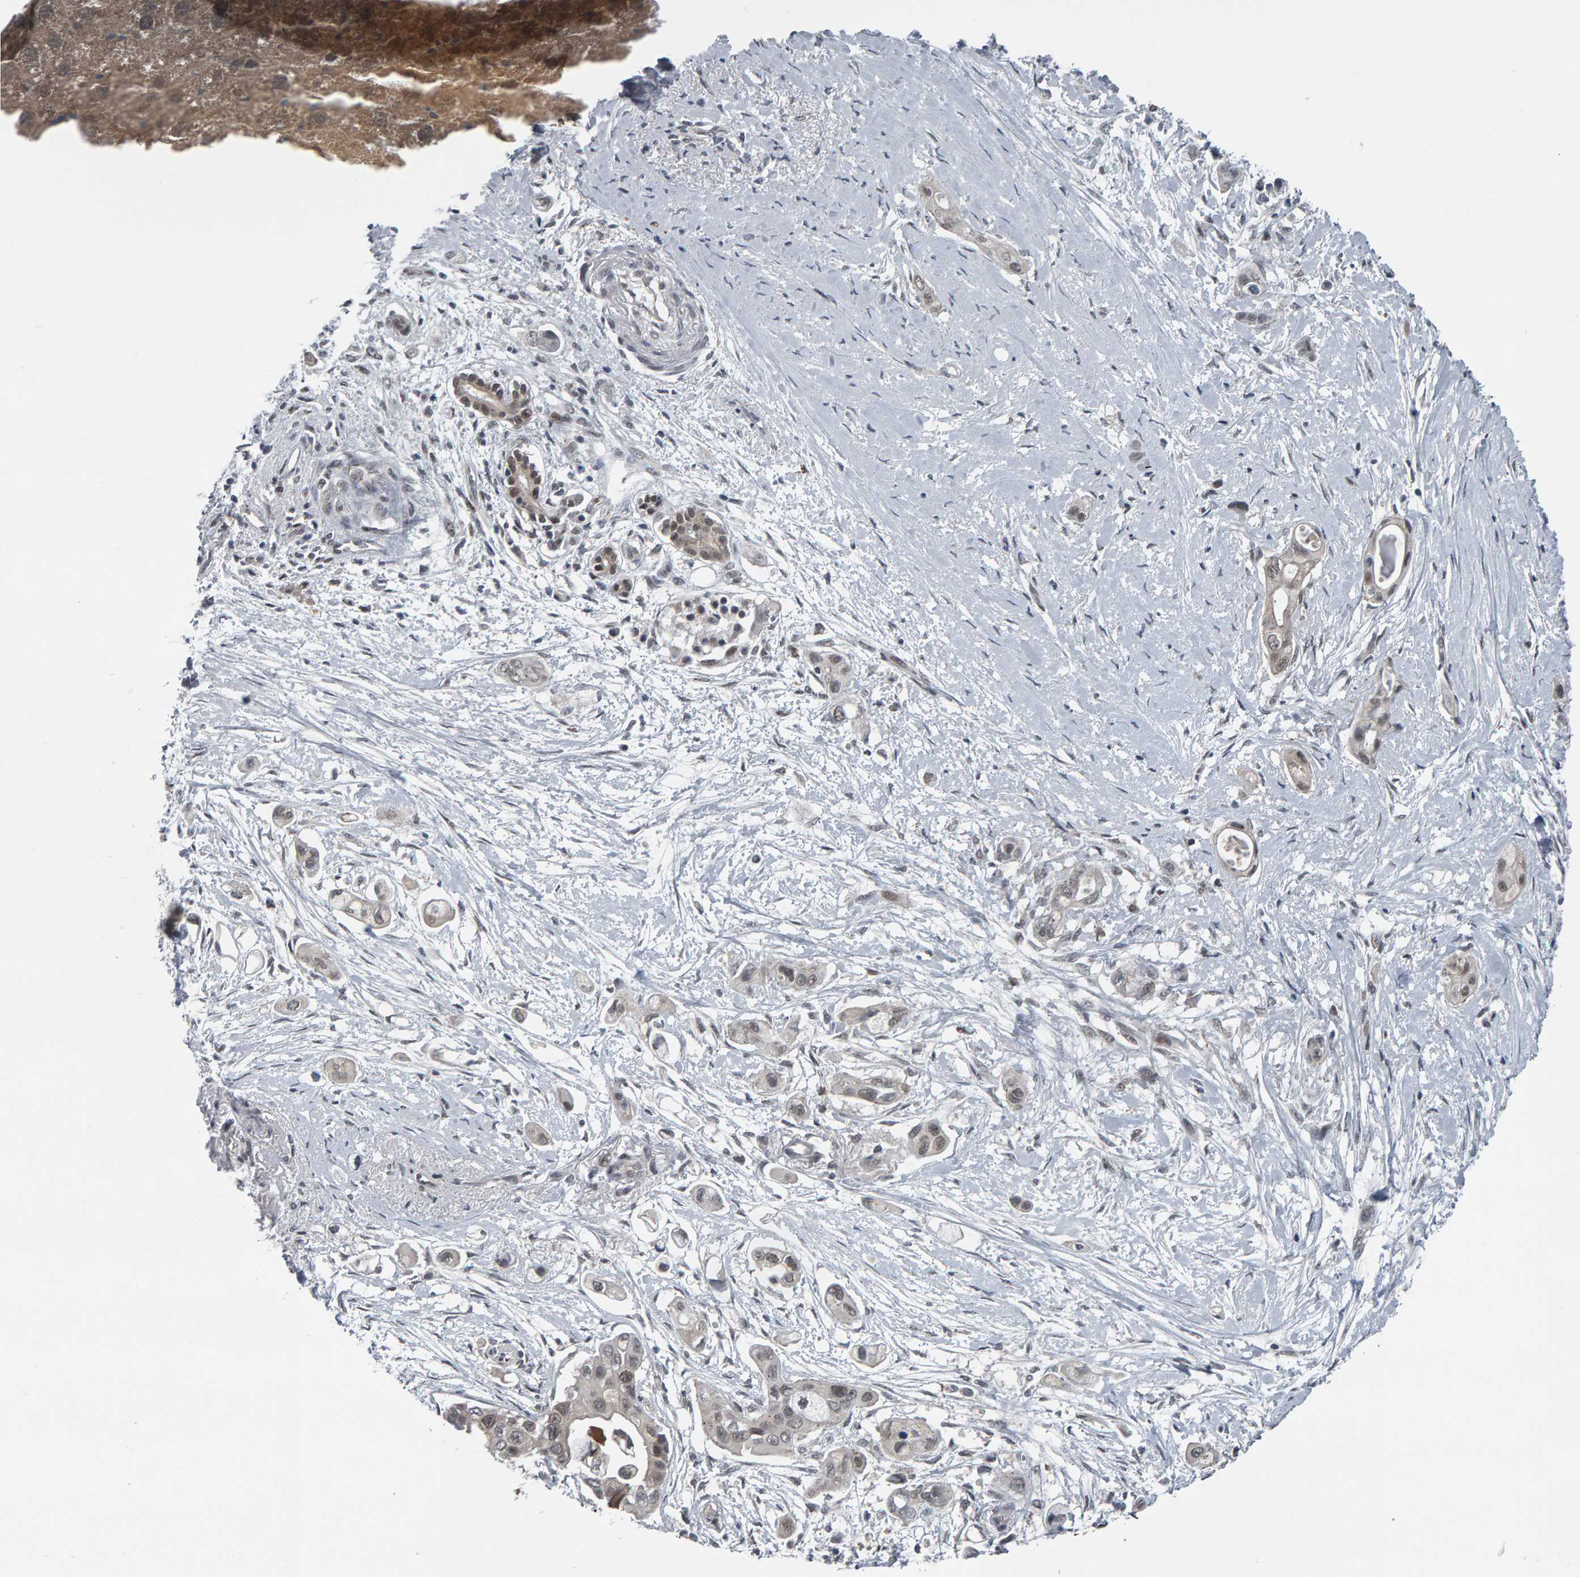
{"staining": {"intensity": "weak", "quantity": "25%-75%", "location": "nuclear"}, "tissue": "pancreatic cancer", "cell_type": "Tumor cells", "image_type": "cancer", "snomed": [{"axis": "morphology", "description": "Adenocarcinoma, NOS"}, {"axis": "topography", "description": "Pancreas"}], "caption": "Immunohistochemical staining of adenocarcinoma (pancreatic) shows low levels of weak nuclear protein staining in approximately 25%-75% of tumor cells.", "gene": "COASY", "patient": {"sex": "male", "age": 59}}